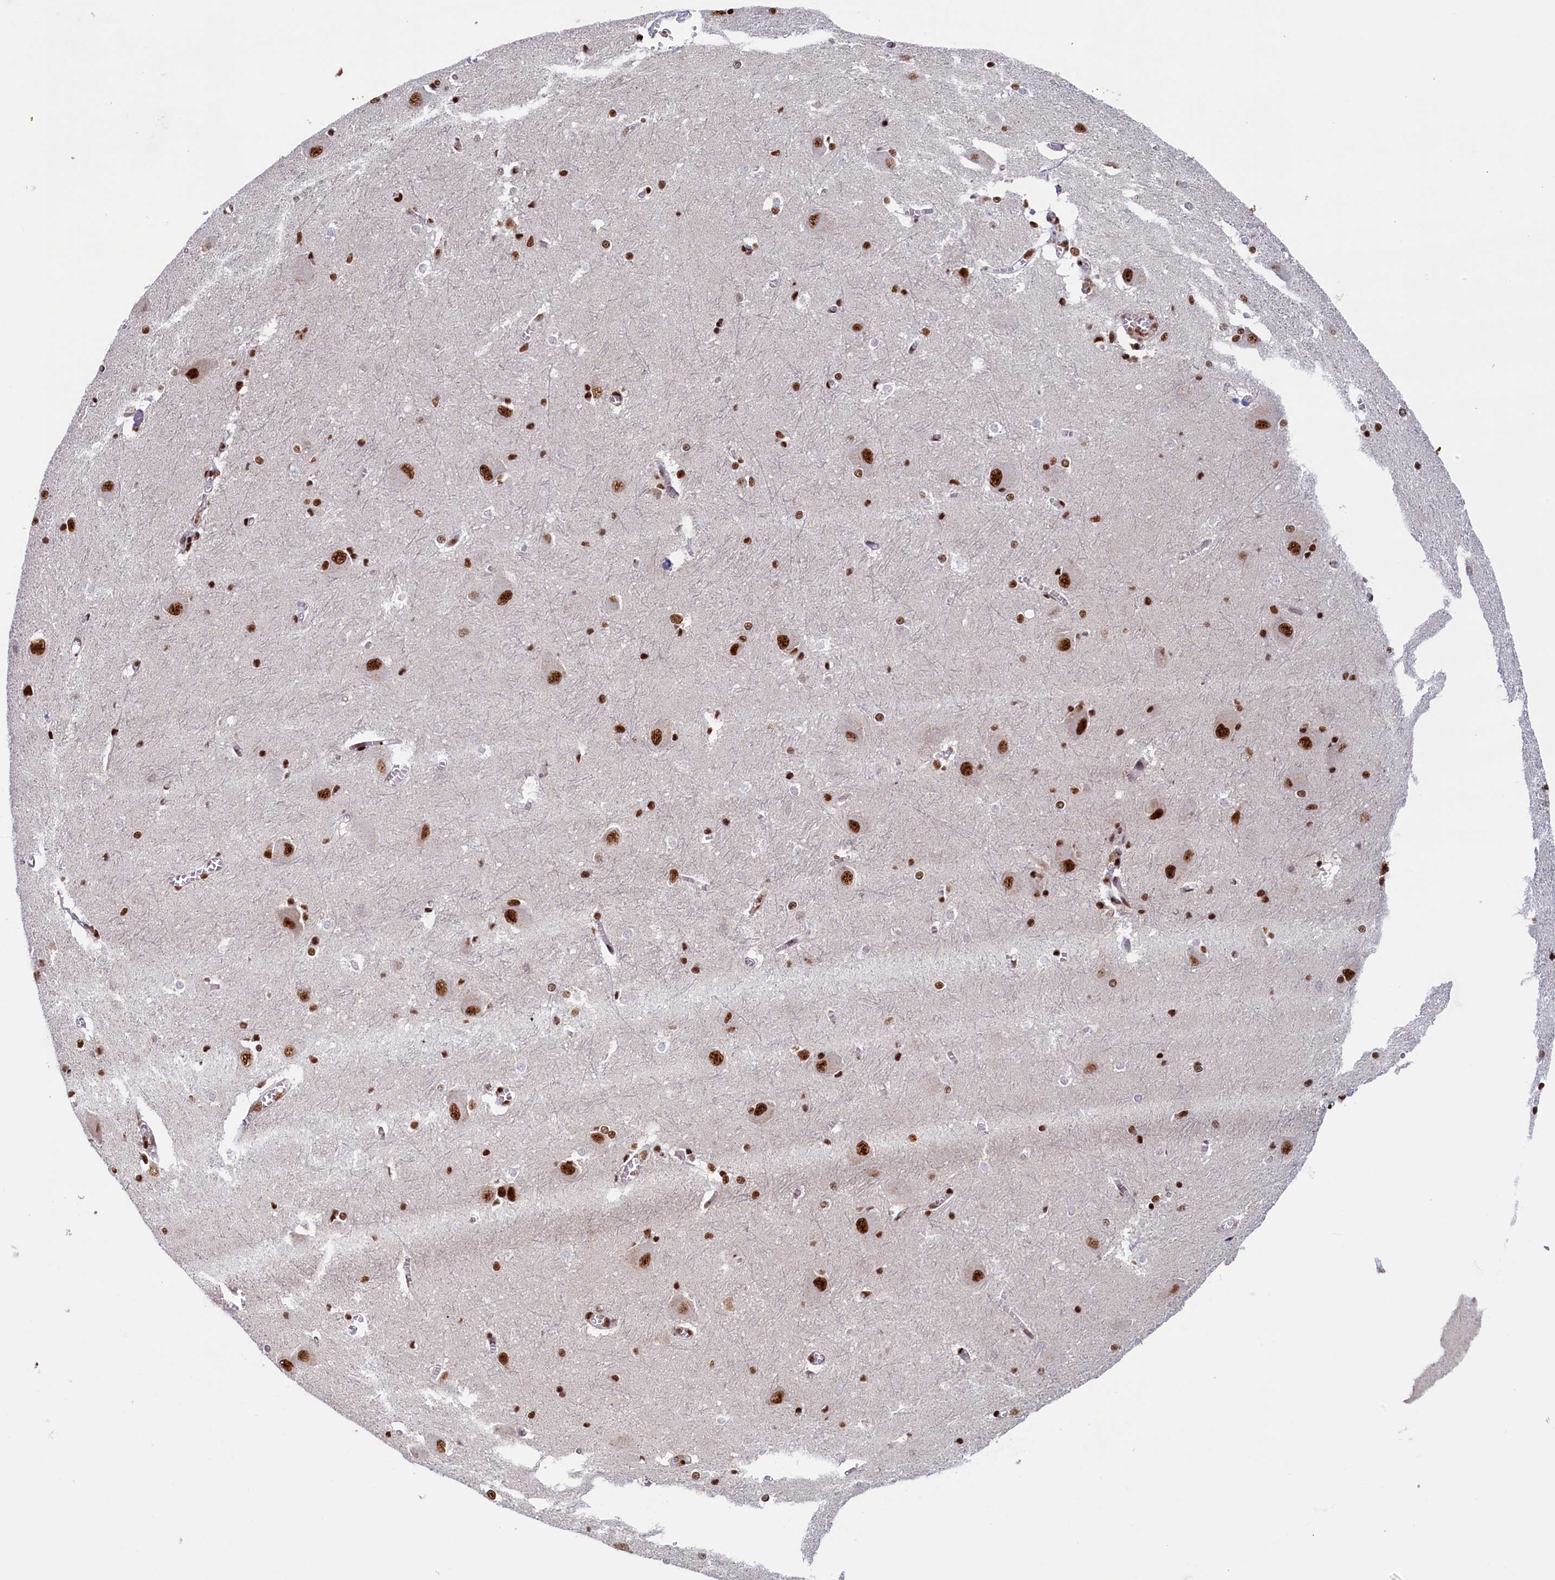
{"staining": {"intensity": "strong", "quantity": "25%-75%", "location": "nuclear"}, "tissue": "caudate", "cell_type": "Glial cells", "image_type": "normal", "snomed": [{"axis": "morphology", "description": "Normal tissue, NOS"}, {"axis": "topography", "description": "Lateral ventricle wall"}], "caption": "Immunohistochemical staining of normal caudate demonstrates high levels of strong nuclear staining in approximately 25%-75% of glial cells.", "gene": "ZC3H18", "patient": {"sex": "male", "age": 37}}